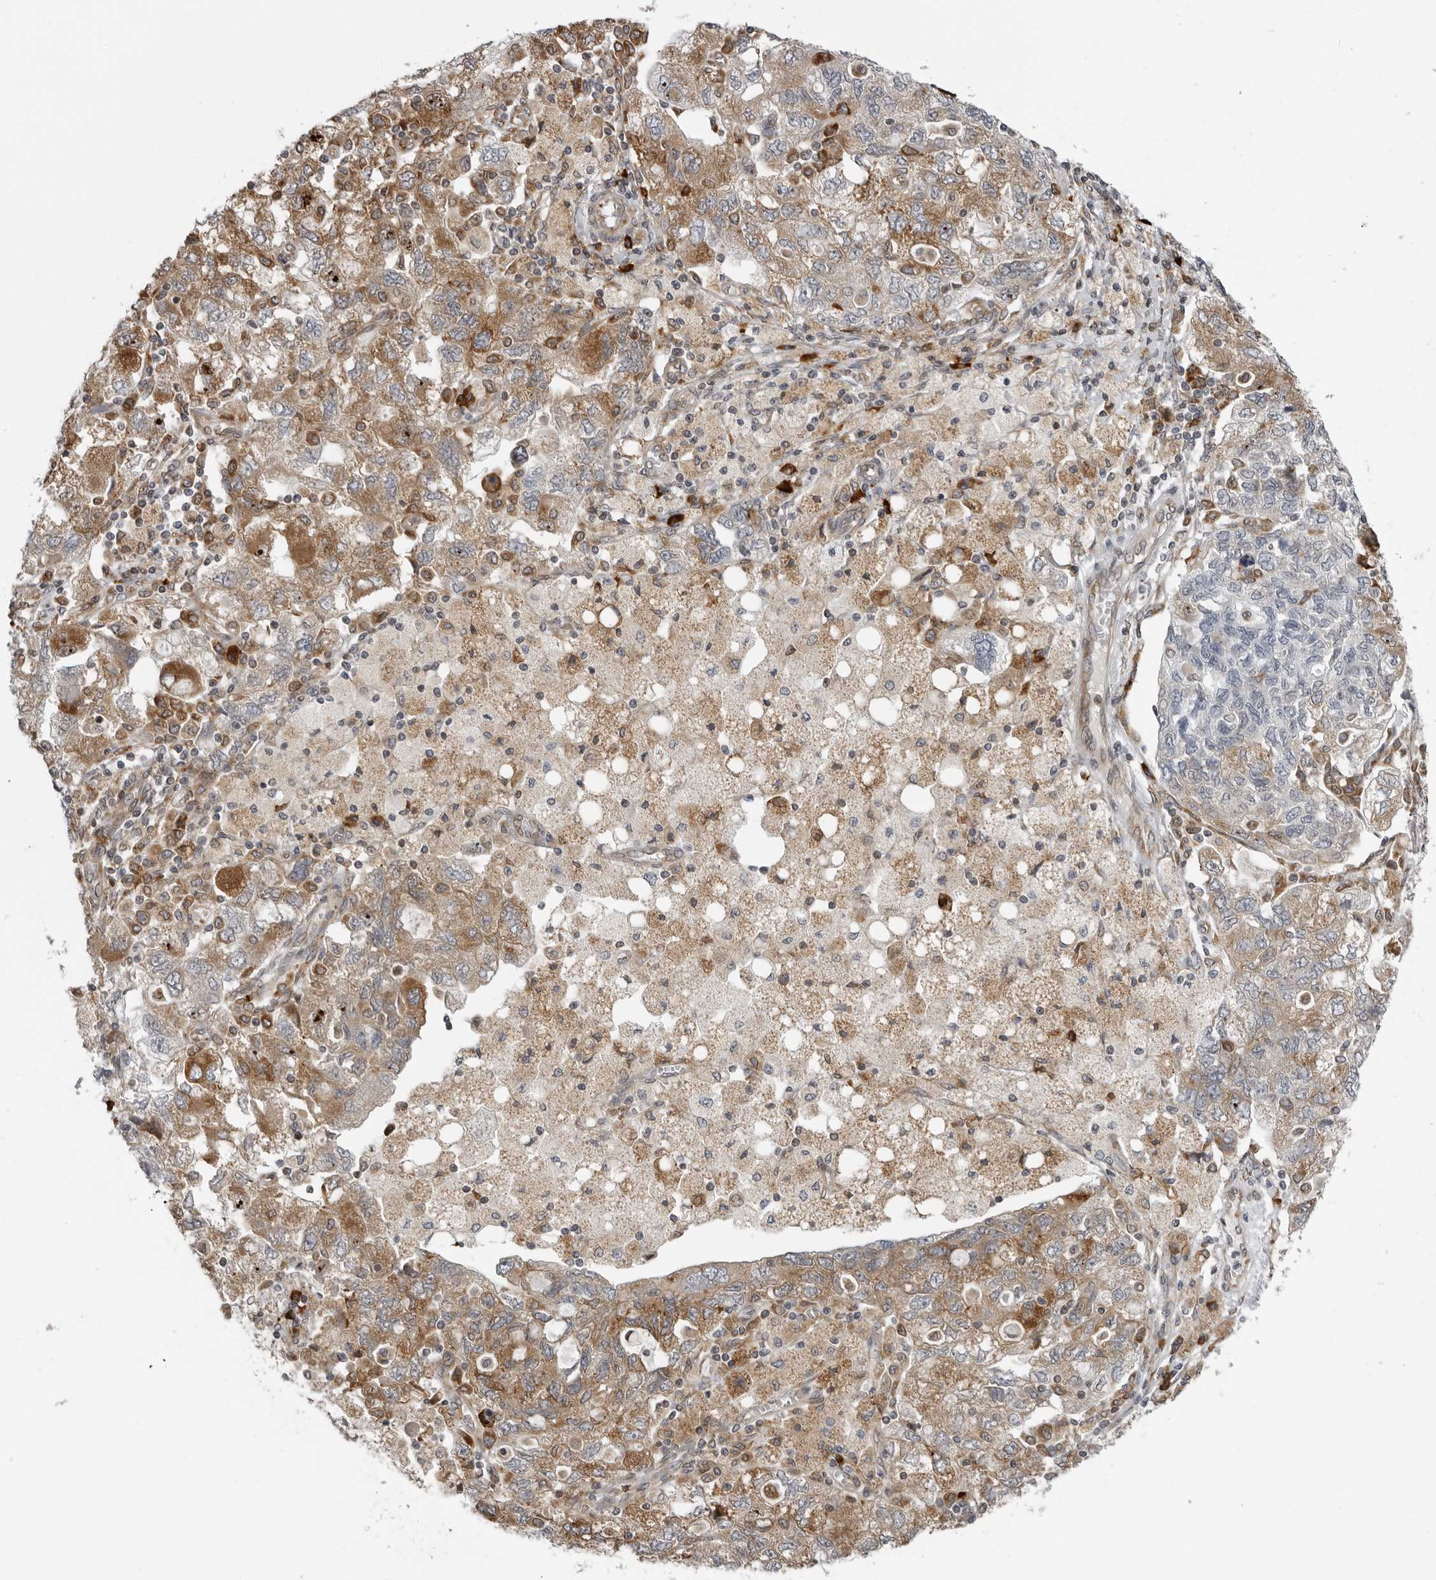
{"staining": {"intensity": "moderate", "quantity": ">75%", "location": "cytoplasmic/membranous"}, "tissue": "ovarian cancer", "cell_type": "Tumor cells", "image_type": "cancer", "snomed": [{"axis": "morphology", "description": "Carcinoma, NOS"}, {"axis": "morphology", "description": "Cystadenocarcinoma, serous, NOS"}, {"axis": "topography", "description": "Ovary"}], "caption": "A medium amount of moderate cytoplasmic/membranous staining is appreciated in about >75% of tumor cells in ovarian cancer tissue. The staining was performed using DAB (3,3'-diaminobenzidine), with brown indicating positive protein expression. Nuclei are stained blue with hematoxylin.", "gene": "ALPK2", "patient": {"sex": "female", "age": 69}}